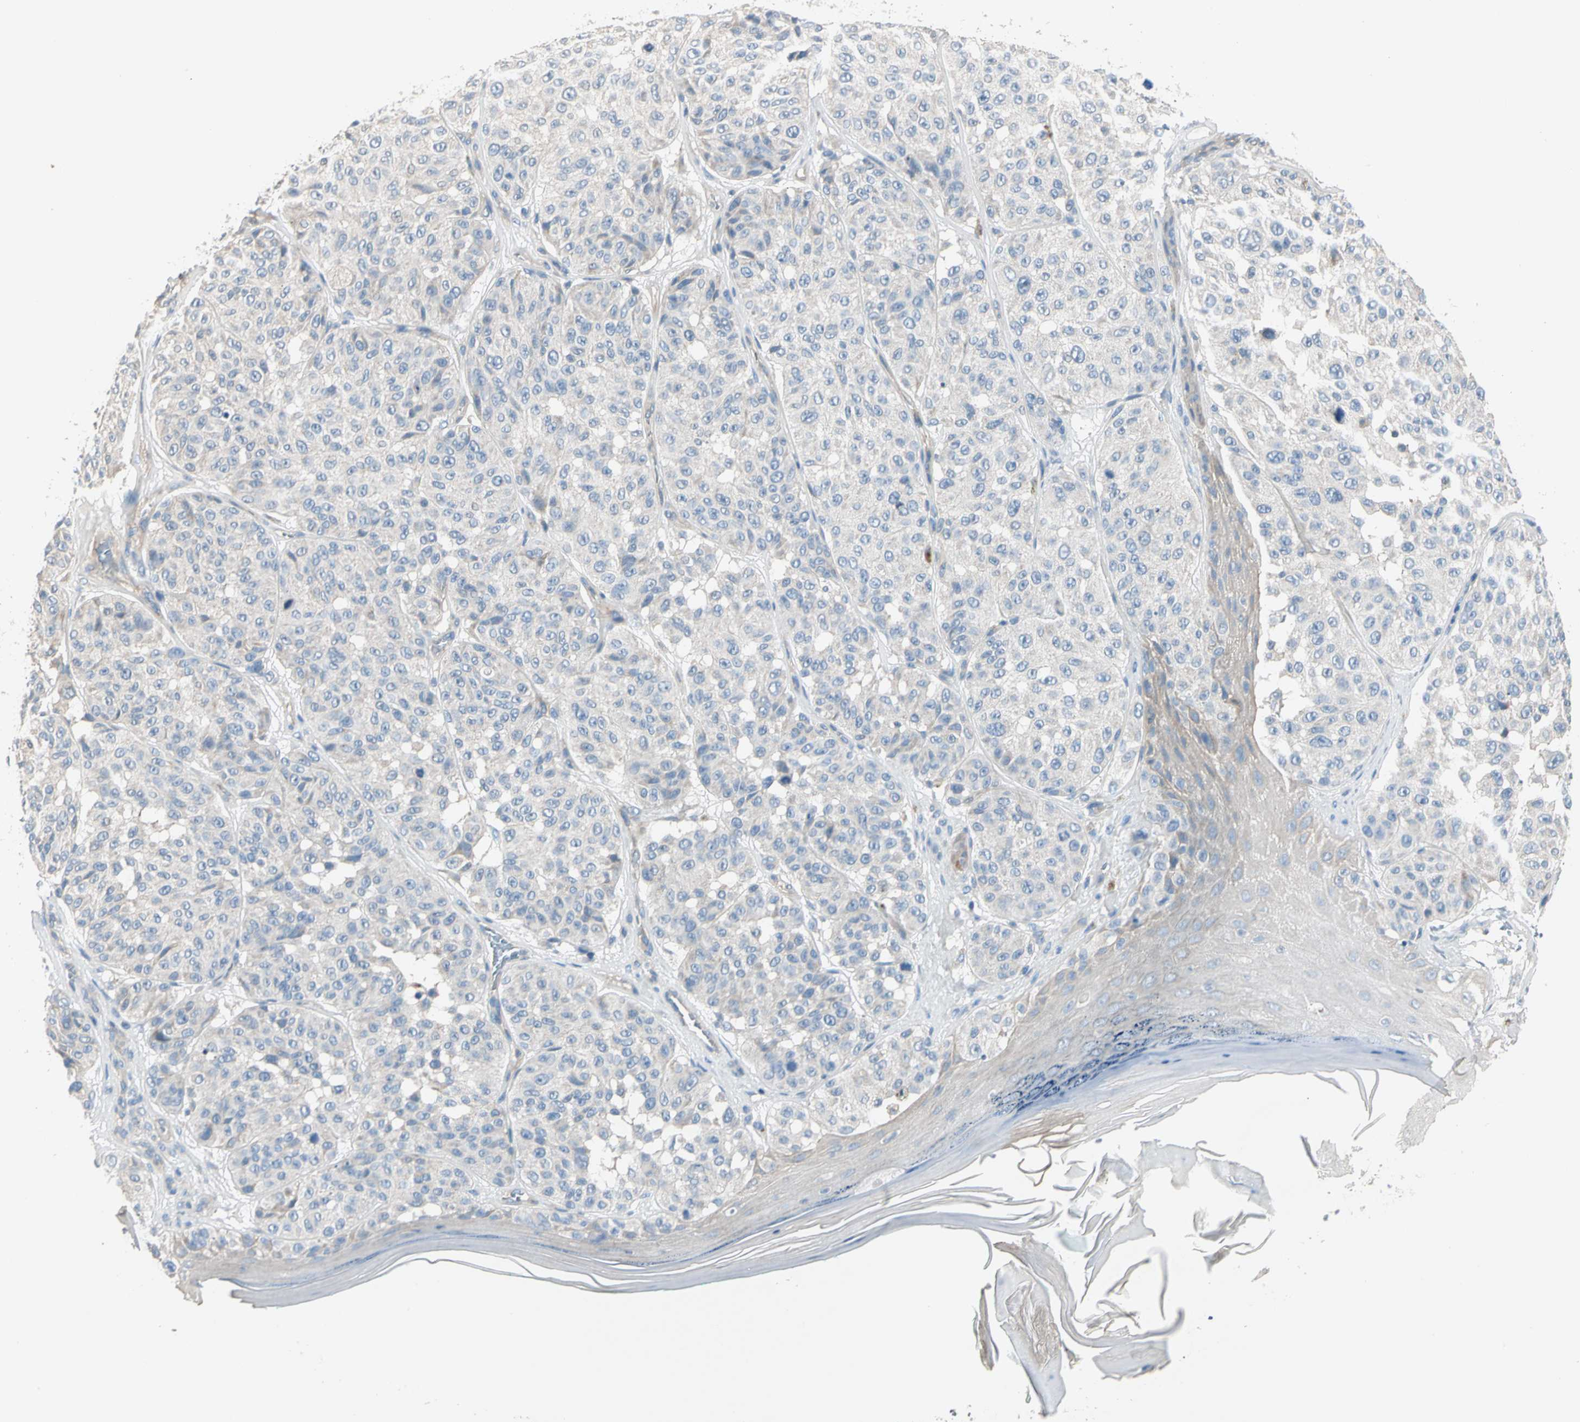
{"staining": {"intensity": "weak", "quantity": "<25%", "location": "cytoplasmic/membranous"}, "tissue": "melanoma", "cell_type": "Tumor cells", "image_type": "cancer", "snomed": [{"axis": "morphology", "description": "Malignant melanoma, NOS"}, {"axis": "topography", "description": "Skin"}], "caption": "High magnification brightfield microscopy of melanoma stained with DAB (3,3'-diaminobenzidine) (brown) and counterstained with hematoxylin (blue): tumor cells show no significant positivity.", "gene": "GPR153", "patient": {"sex": "female", "age": 46}}